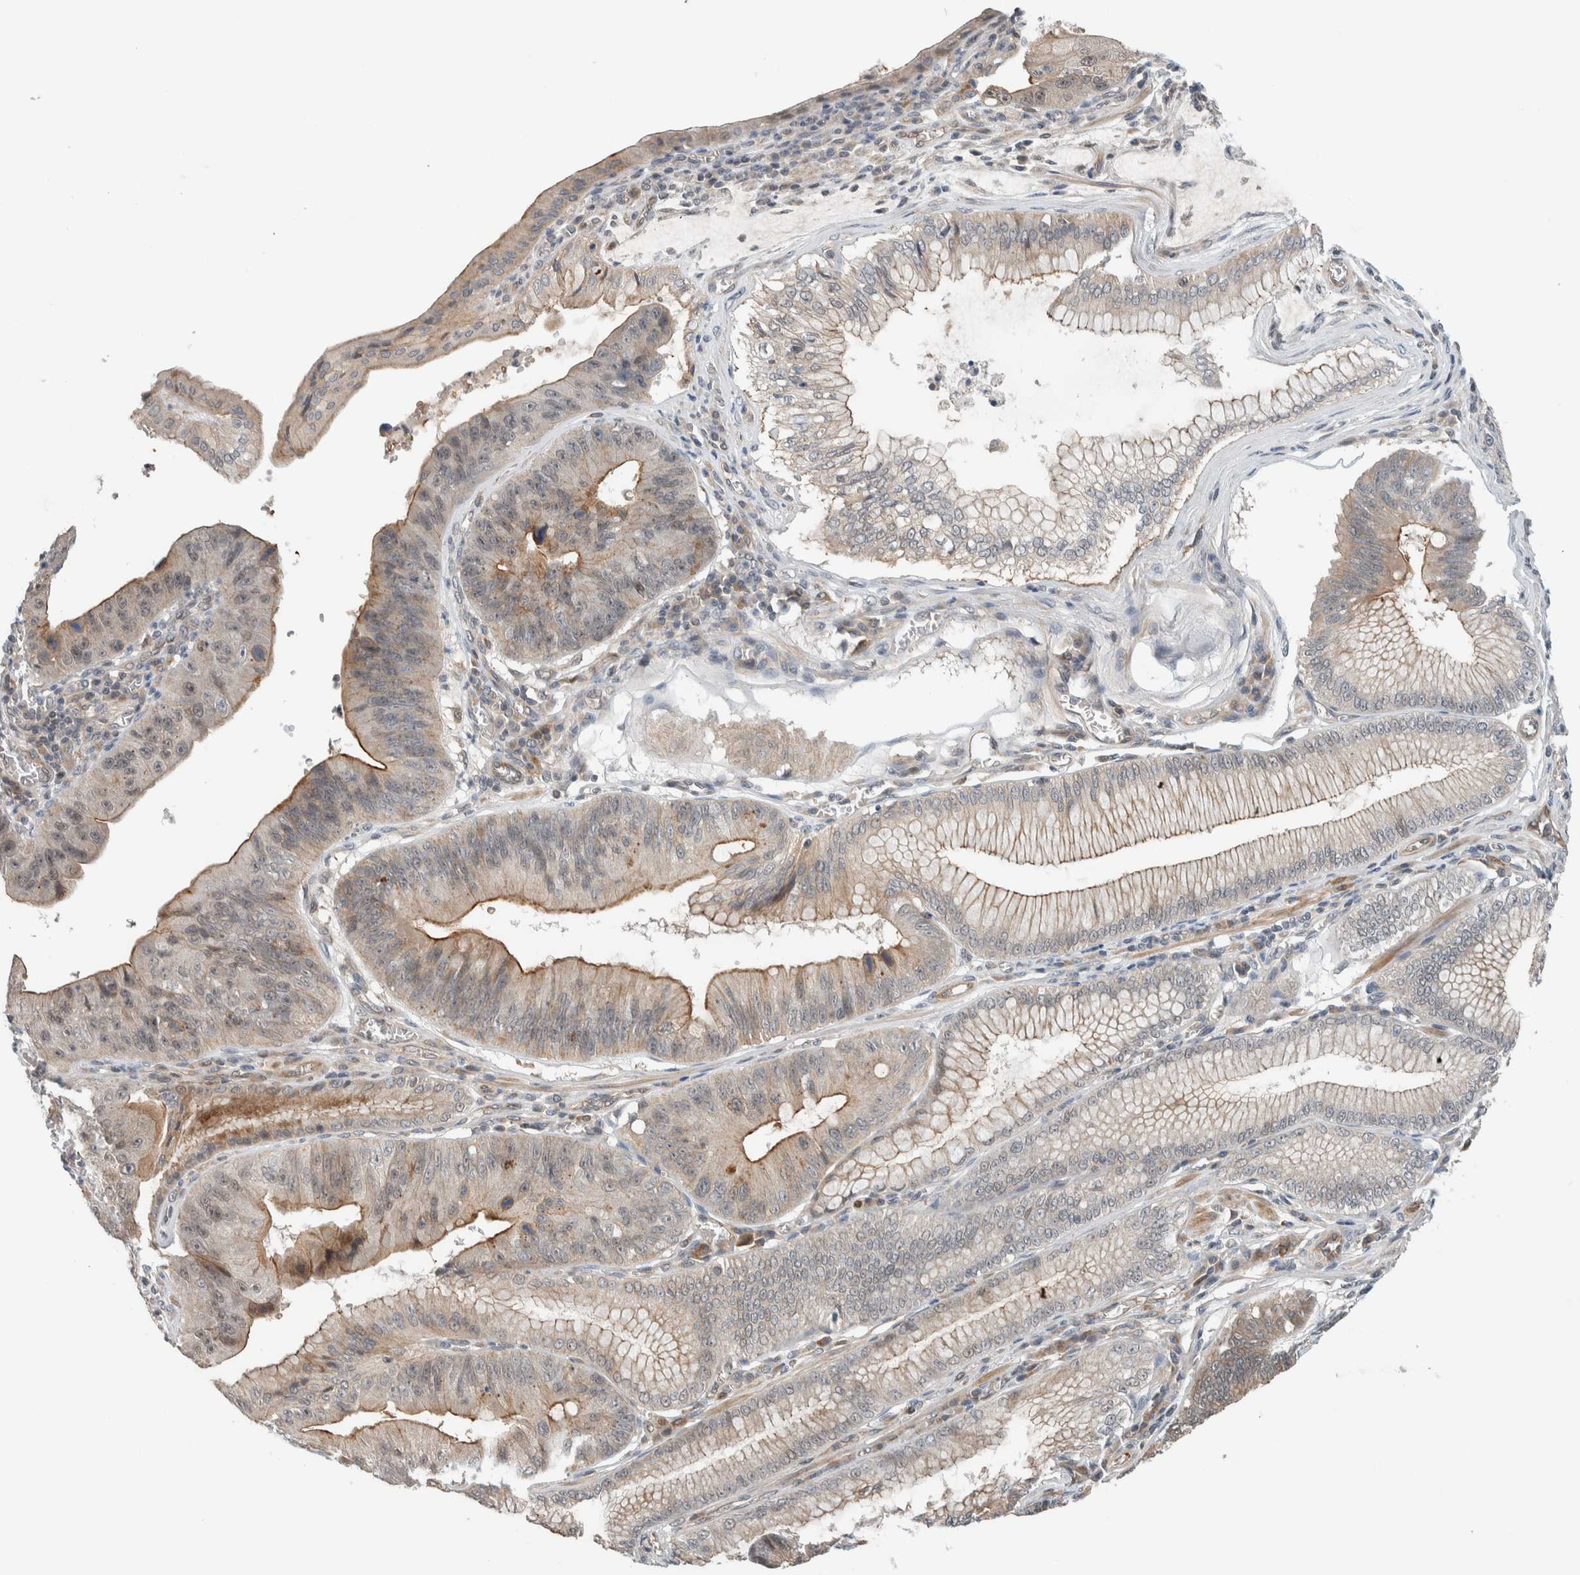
{"staining": {"intensity": "moderate", "quantity": "25%-75%", "location": "cytoplasmic/membranous"}, "tissue": "stomach cancer", "cell_type": "Tumor cells", "image_type": "cancer", "snomed": [{"axis": "morphology", "description": "Adenocarcinoma, NOS"}, {"axis": "topography", "description": "Stomach"}], "caption": "Immunohistochemical staining of human stomach cancer reveals medium levels of moderate cytoplasmic/membranous protein expression in approximately 25%-75% of tumor cells.", "gene": "ARMC7", "patient": {"sex": "male", "age": 59}}